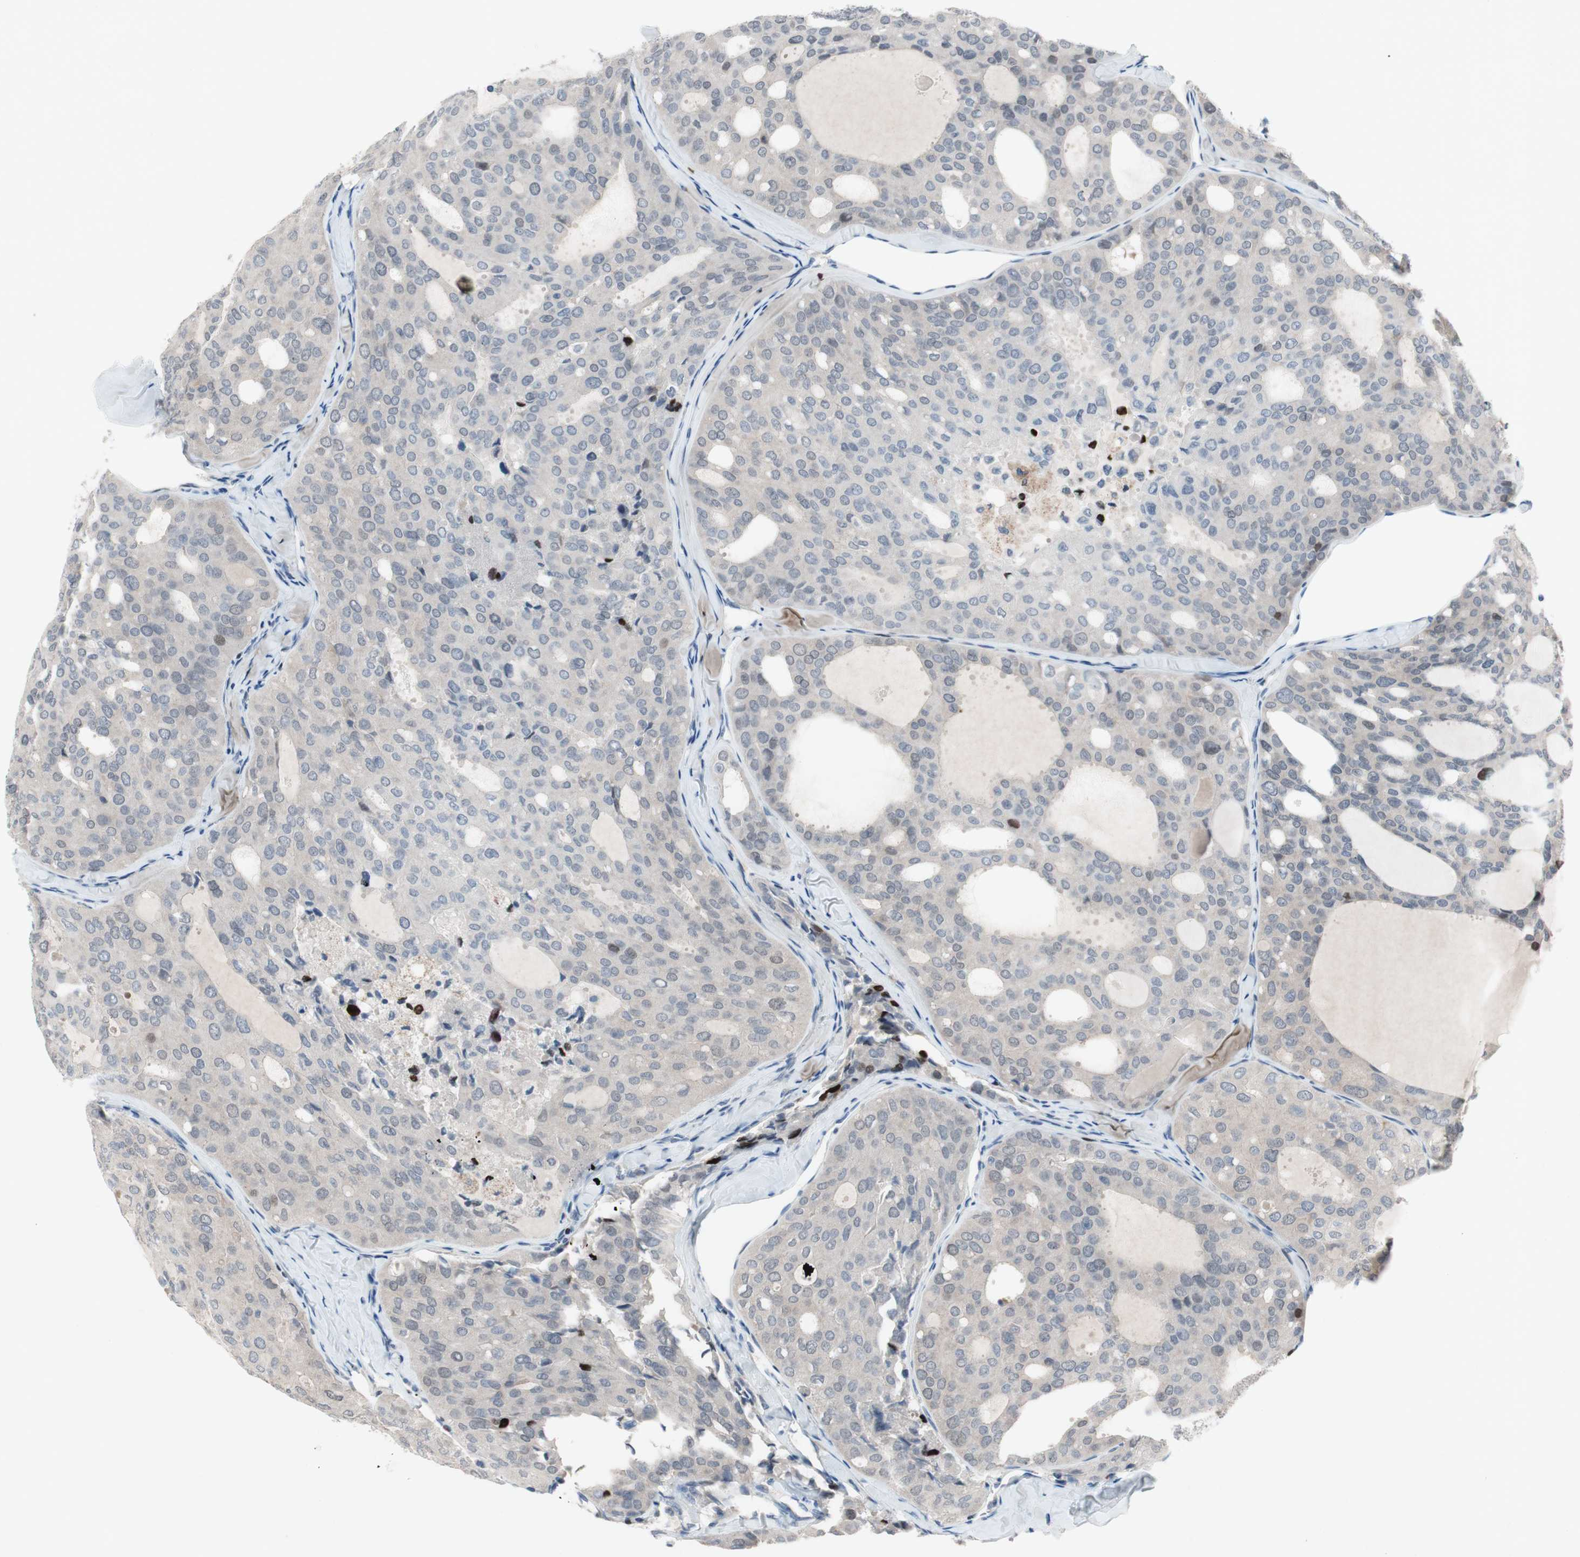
{"staining": {"intensity": "negative", "quantity": "none", "location": "none"}, "tissue": "thyroid cancer", "cell_type": "Tumor cells", "image_type": "cancer", "snomed": [{"axis": "morphology", "description": "Follicular adenoma carcinoma, NOS"}, {"axis": "topography", "description": "Thyroid gland"}], "caption": "An image of thyroid cancer stained for a protein reveals no brown staining in tumor cells.", "gene": "MUTYH", "patient": {"sex": "male", "age": 75}}